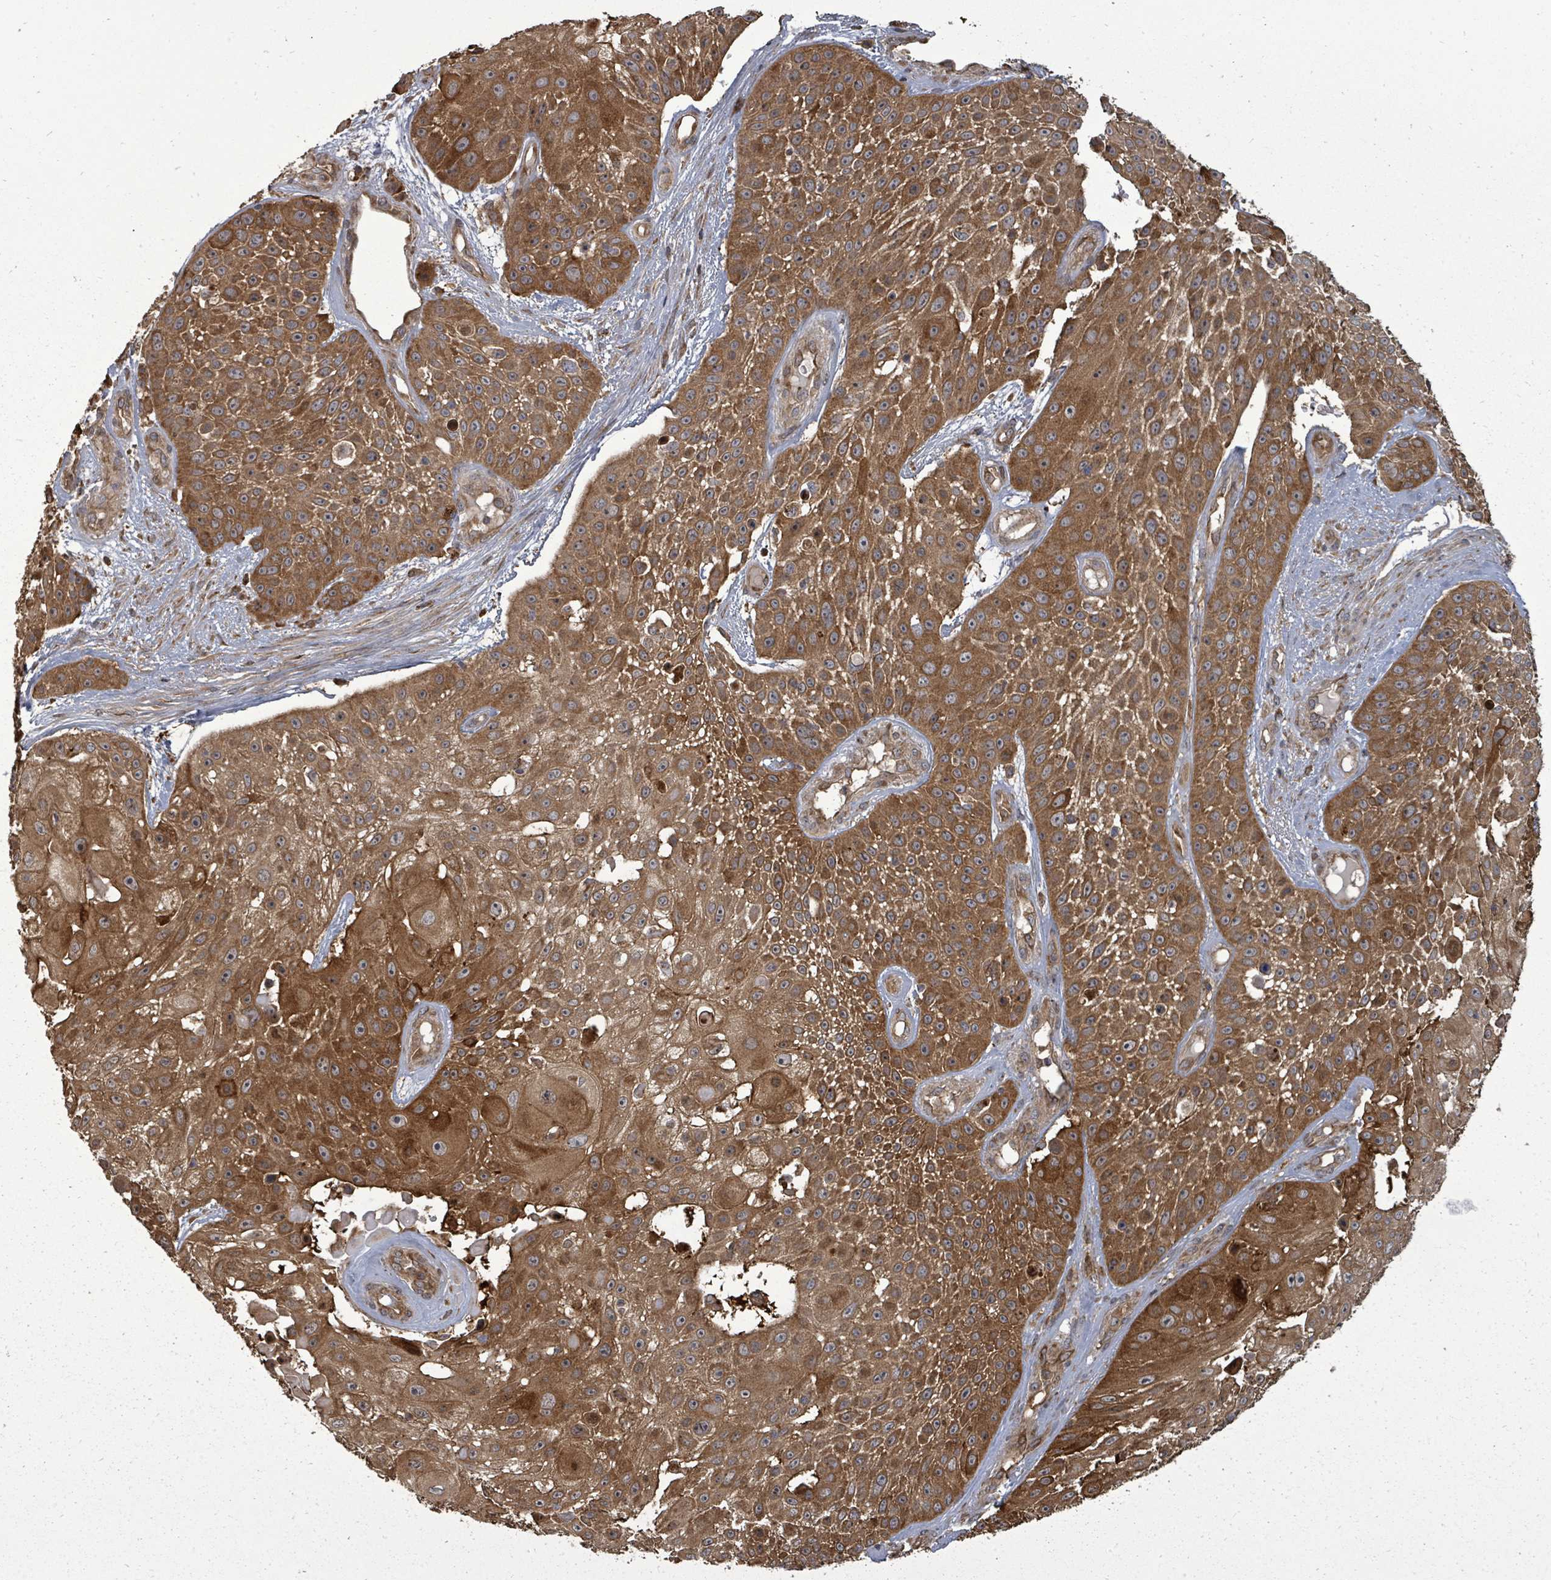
{"staining": {"intensity": "strong", "quantity": ">75%", "location": "cytoplasmic/membranous"}, "tissue": "skin cancer", "cell_type": "Tumor cells", "image_type": "cancer", "snomed": [{"axis": "morphology", "description": "Squamous cell carcinoma, NOS"}, {"axis": "topography", "description": "Skin"}], "caption": "High-power microscopy captured an immunohistochemistry (IHC) histopathology image of squamous cell carcinoma (skin), revealing strong cytoplasmic/membranous staining in about >75% of tumor cells.", "gene": "EIF3C", "patient": {"sex": "female", "age": 86}}